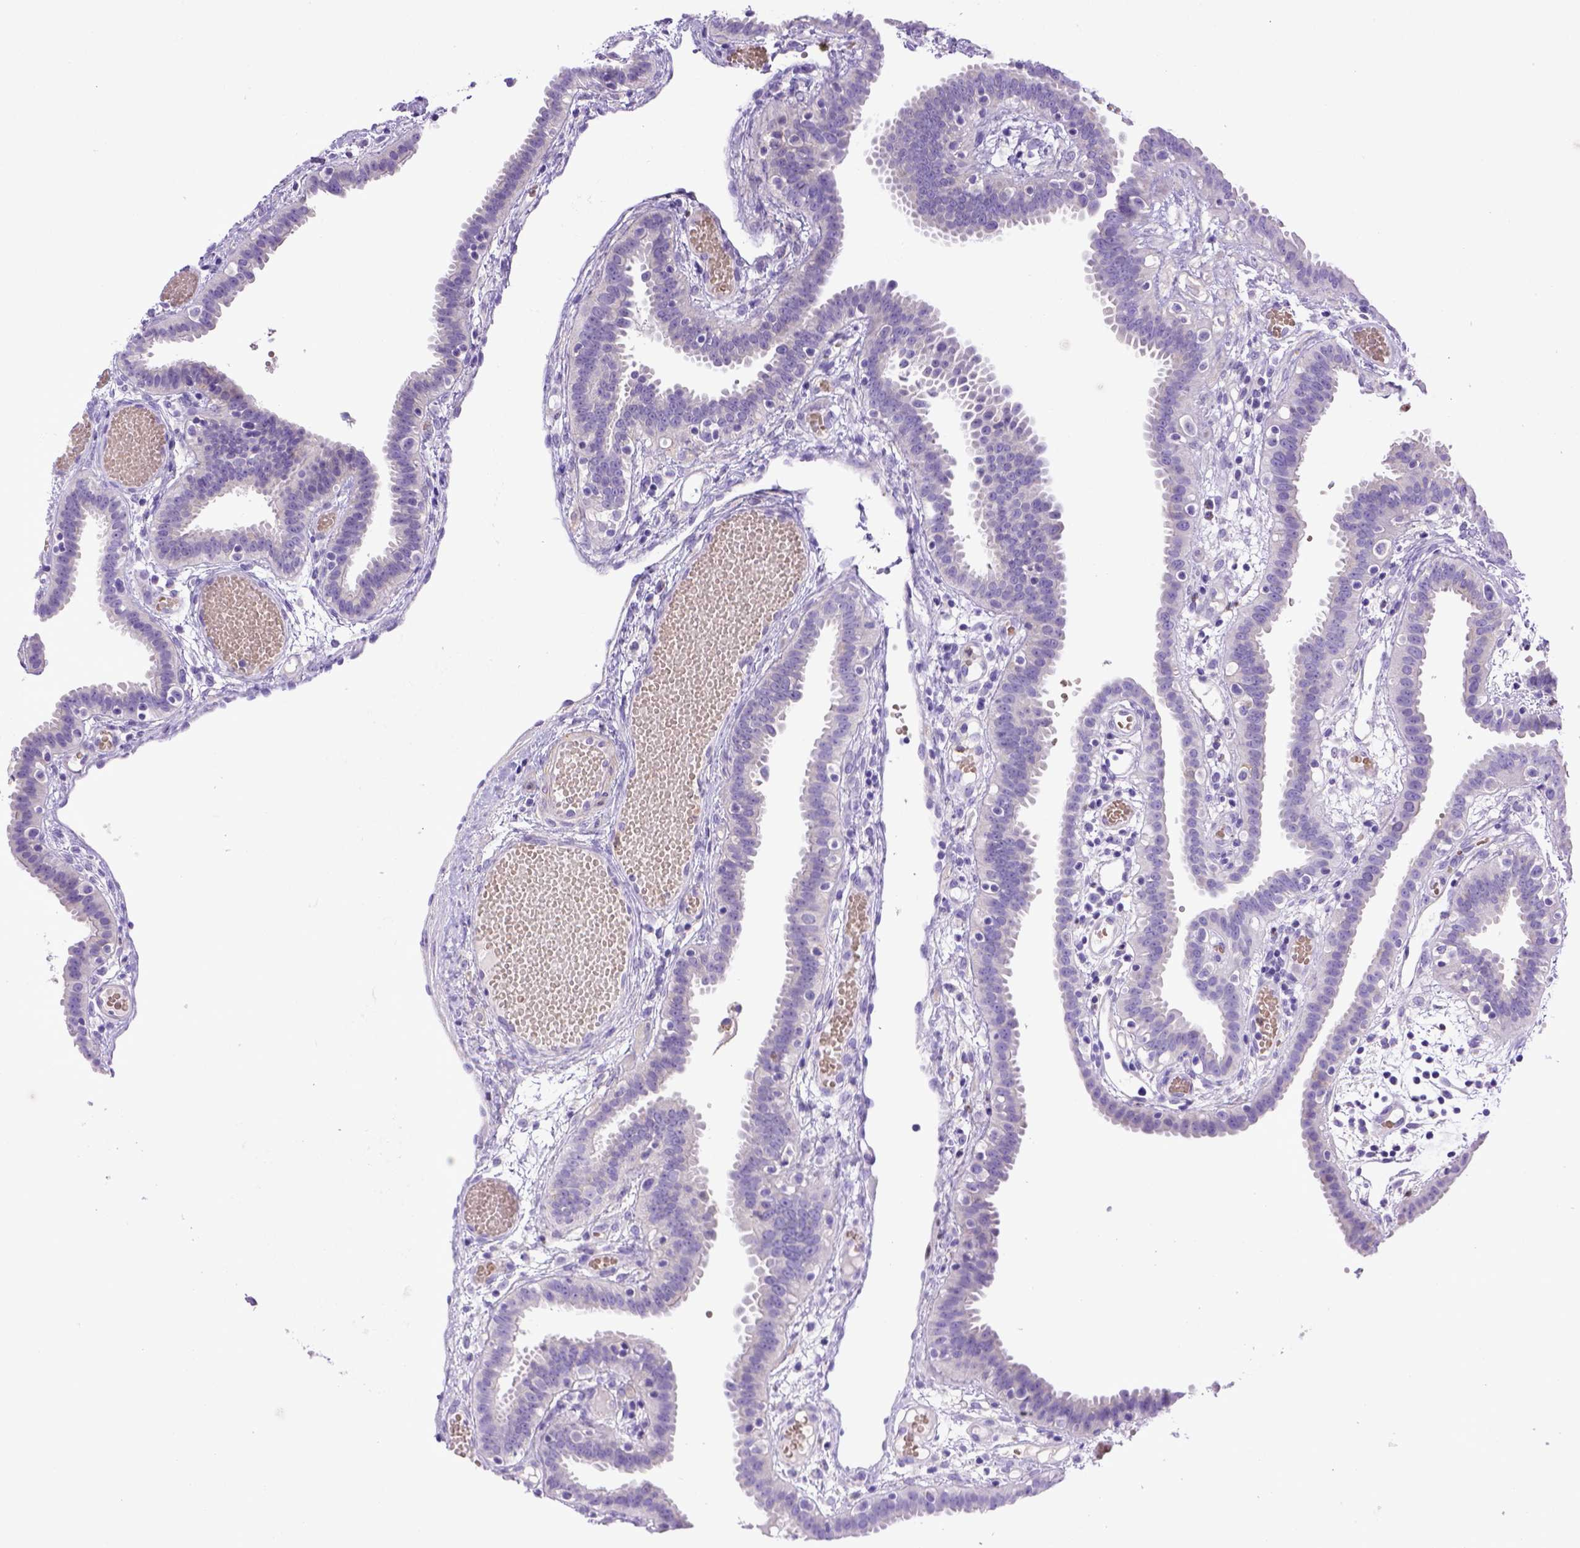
{"staining": {"intensity": "negative", "quantity": "none", "location": "none"}, "tissue": "fallopian tube", "cell_type": "Glandular cells", "image_type": "normal", "snomed": [{"axis": "morphology", "description": "Normal tissue, NOS"}, {"axis": "topography", "description": "Fallopian tube"}], "caption": "DAB (3,3'-diaminobenzidine) immunohistochemical staining of unremarkable fallopian tube exhibits no significant expression in glandular cells.", "gene": "BAAT", "patient": {"sex": "female", "age": 37}}